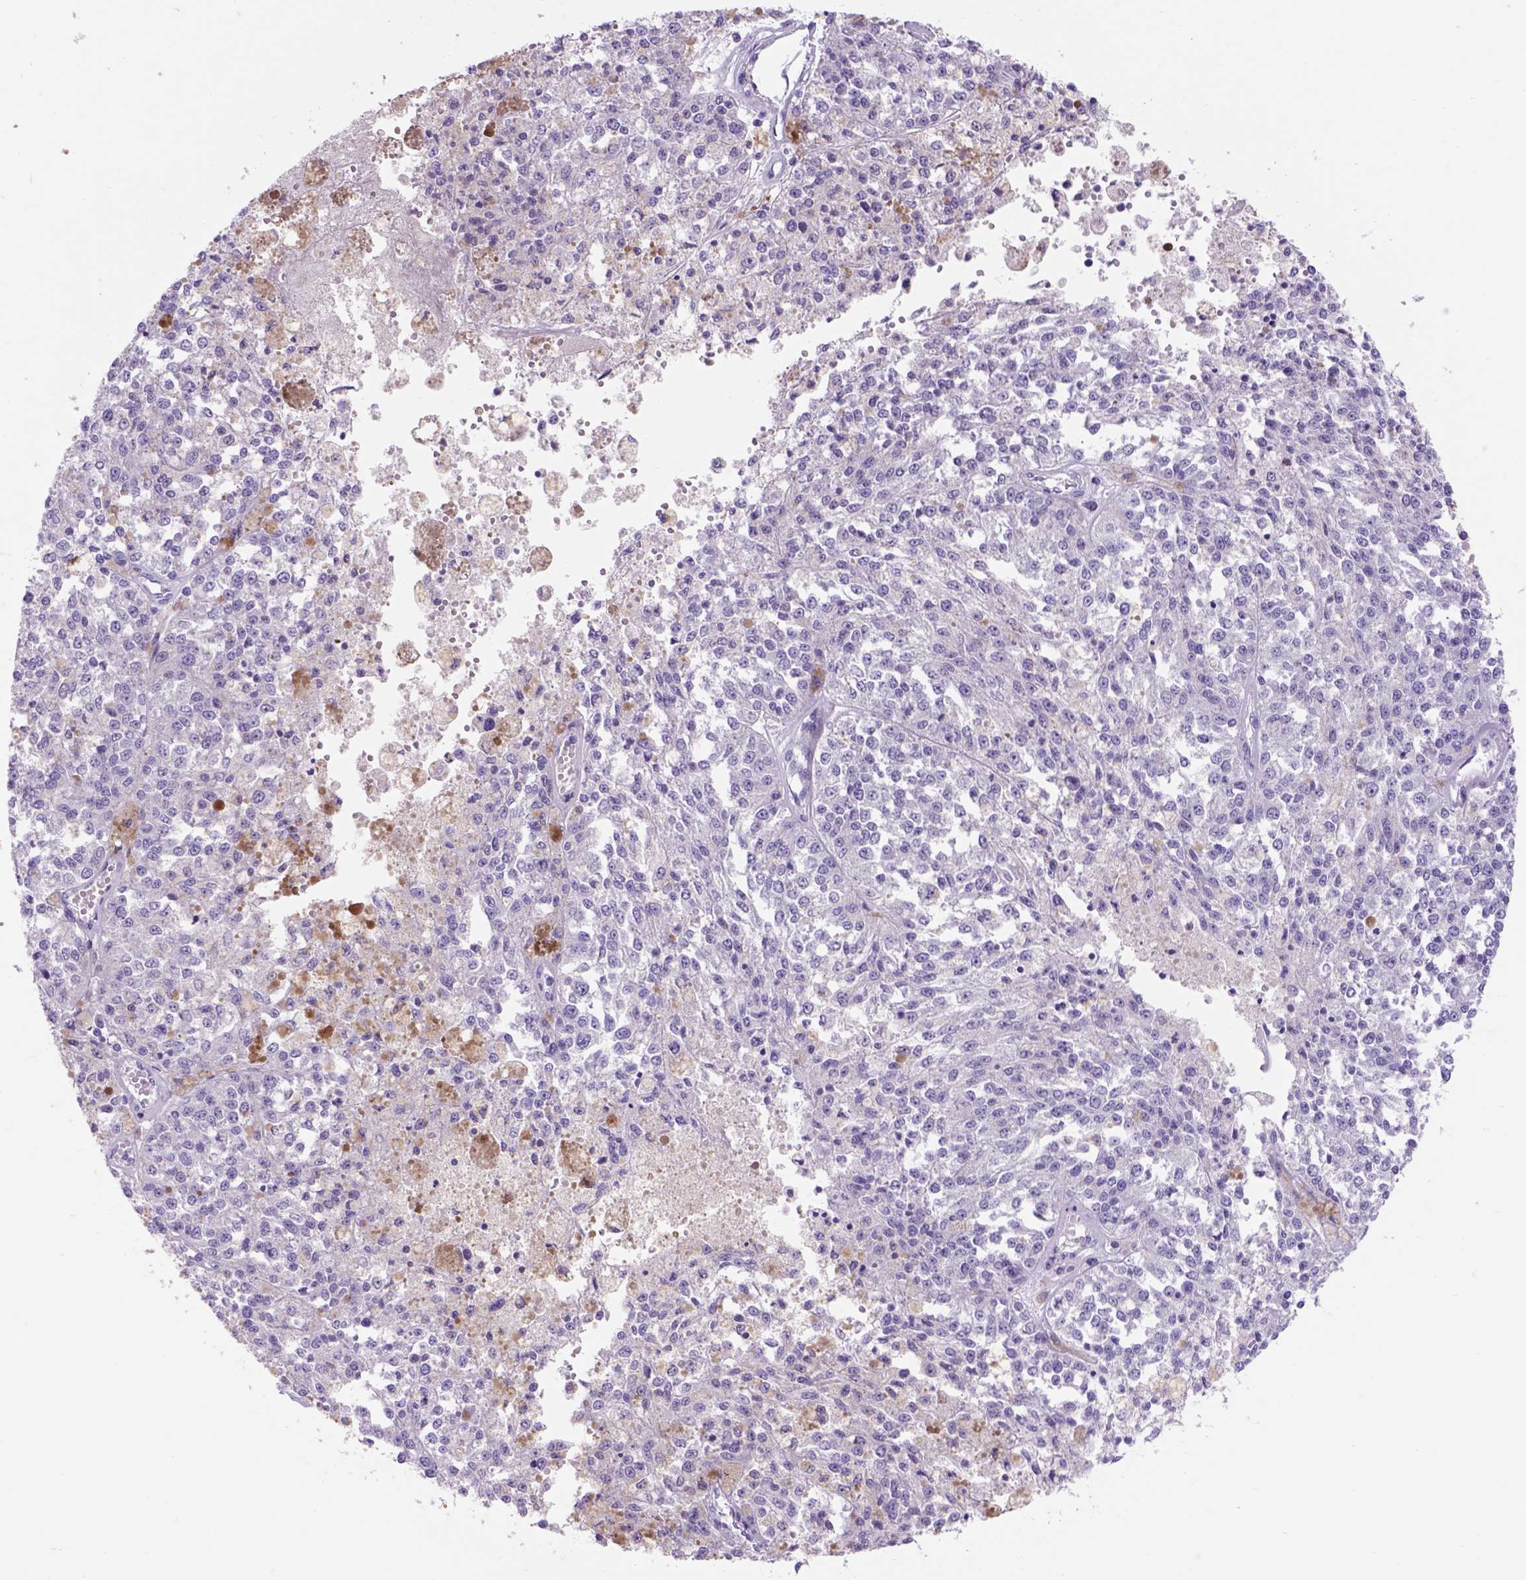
{"staining": {"intensity": "negative", "quantity": "none", "location": "none"}, "tissue": "melanoma", "cell_type": "Tumor cells", "image_type": "cancer", "snomed": [{"axis": "morphology", "description": "Malignant melanoma, Metastatic site"}, {"axis": "topography", "description": "Lymph node"}], "caption": "Immunohistochemistry micrograph of human melanoma stained for a protein (brown), which shows no staining in tumor cells.", "gene": "EGFR", "patient": {"sex": "female", "age": 64}}